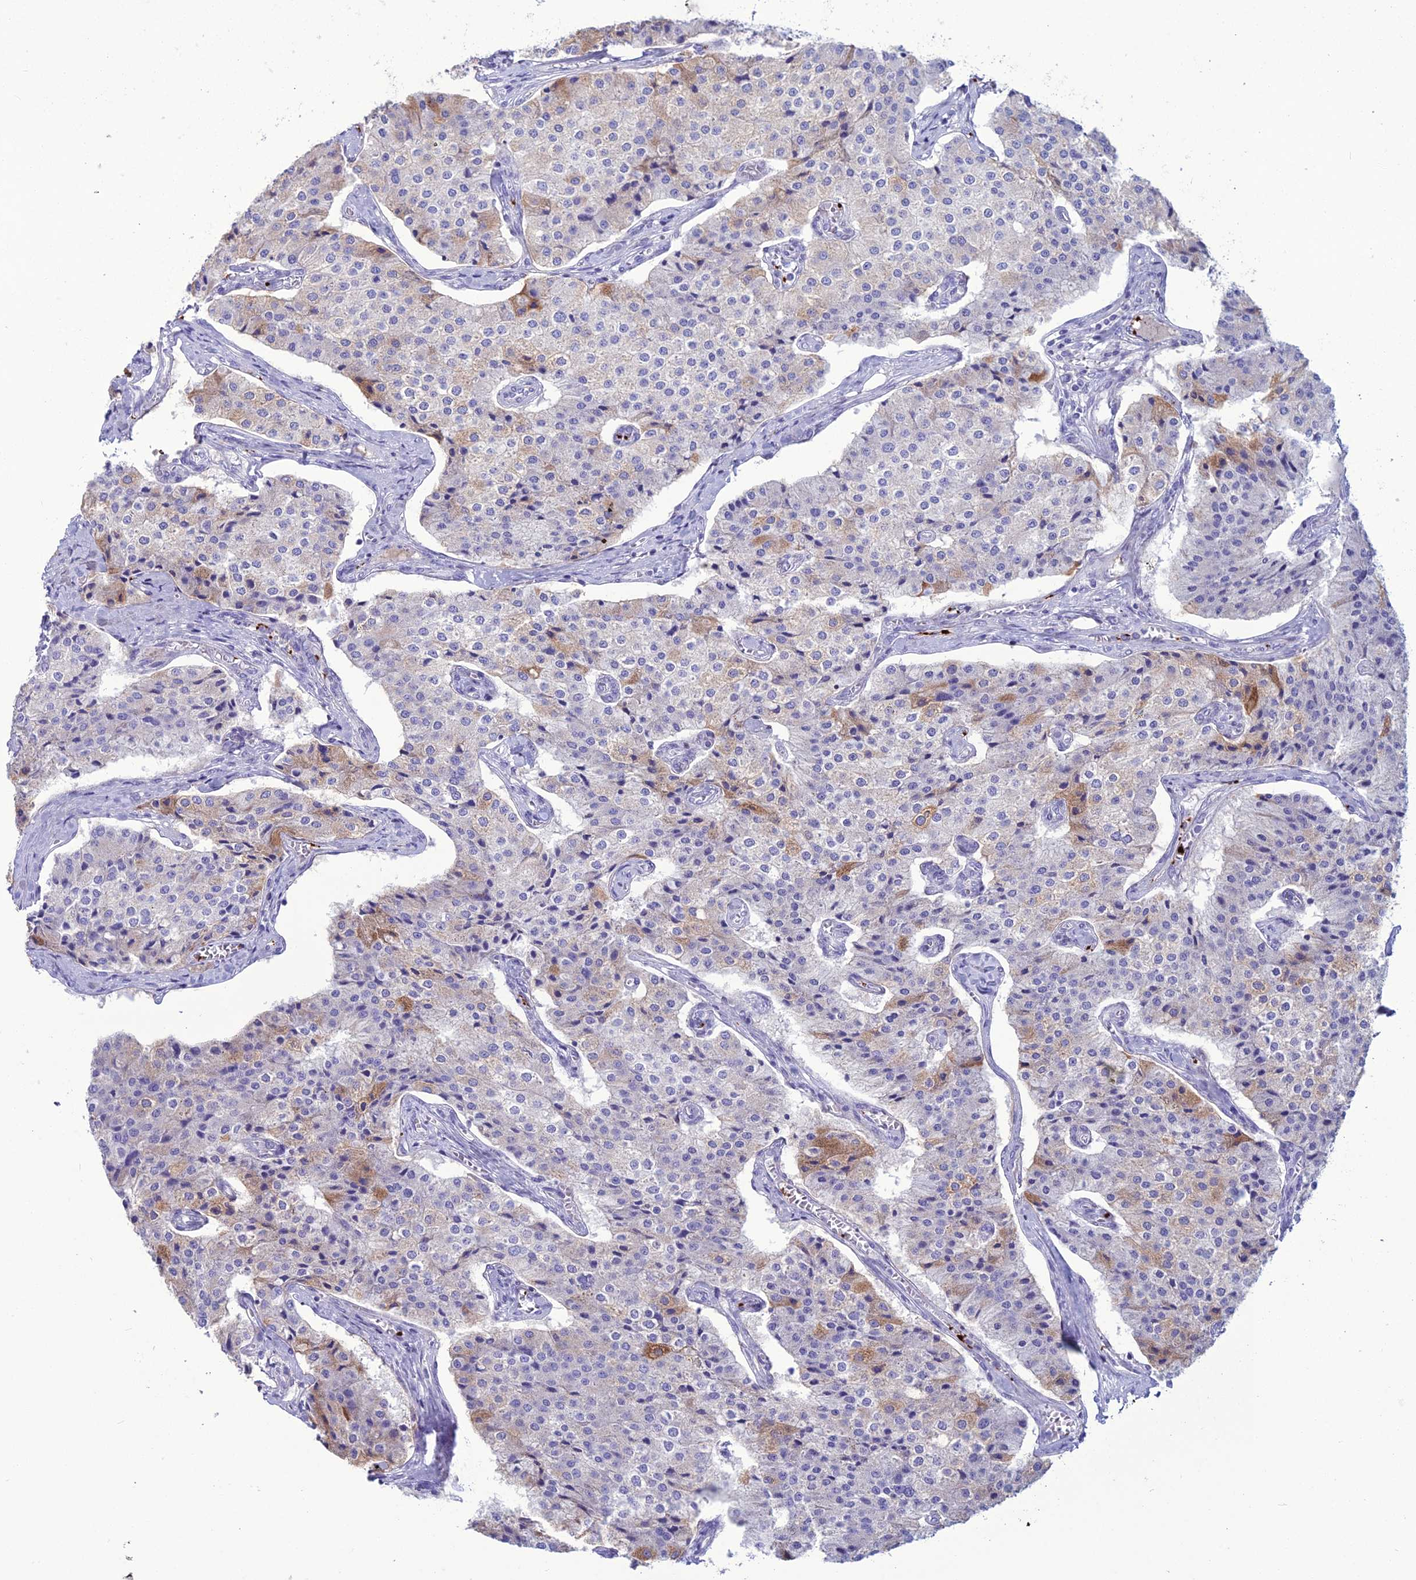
{"staining": {"intensity": "moderate", "quantity": "25%-75%", "location": "cytoplasmic/membranous"}, "tissue": "carcinoid", "cell_type": "Tumor cells", "image_type": "cancer", "snomed": [{"axis": "morphology", "description": "Carcinoid, malignant, NOS"}, {"axis": "topography", "description": "Colon"}], "caption": "This image shows IHC staining of human malignant carcinoid, with medium moderate cytoplasmic/membranous expression in about 25%-75% of tumor cells.", "gene": "C21orf140", "patient": {"sex": "female", "age": 52}}